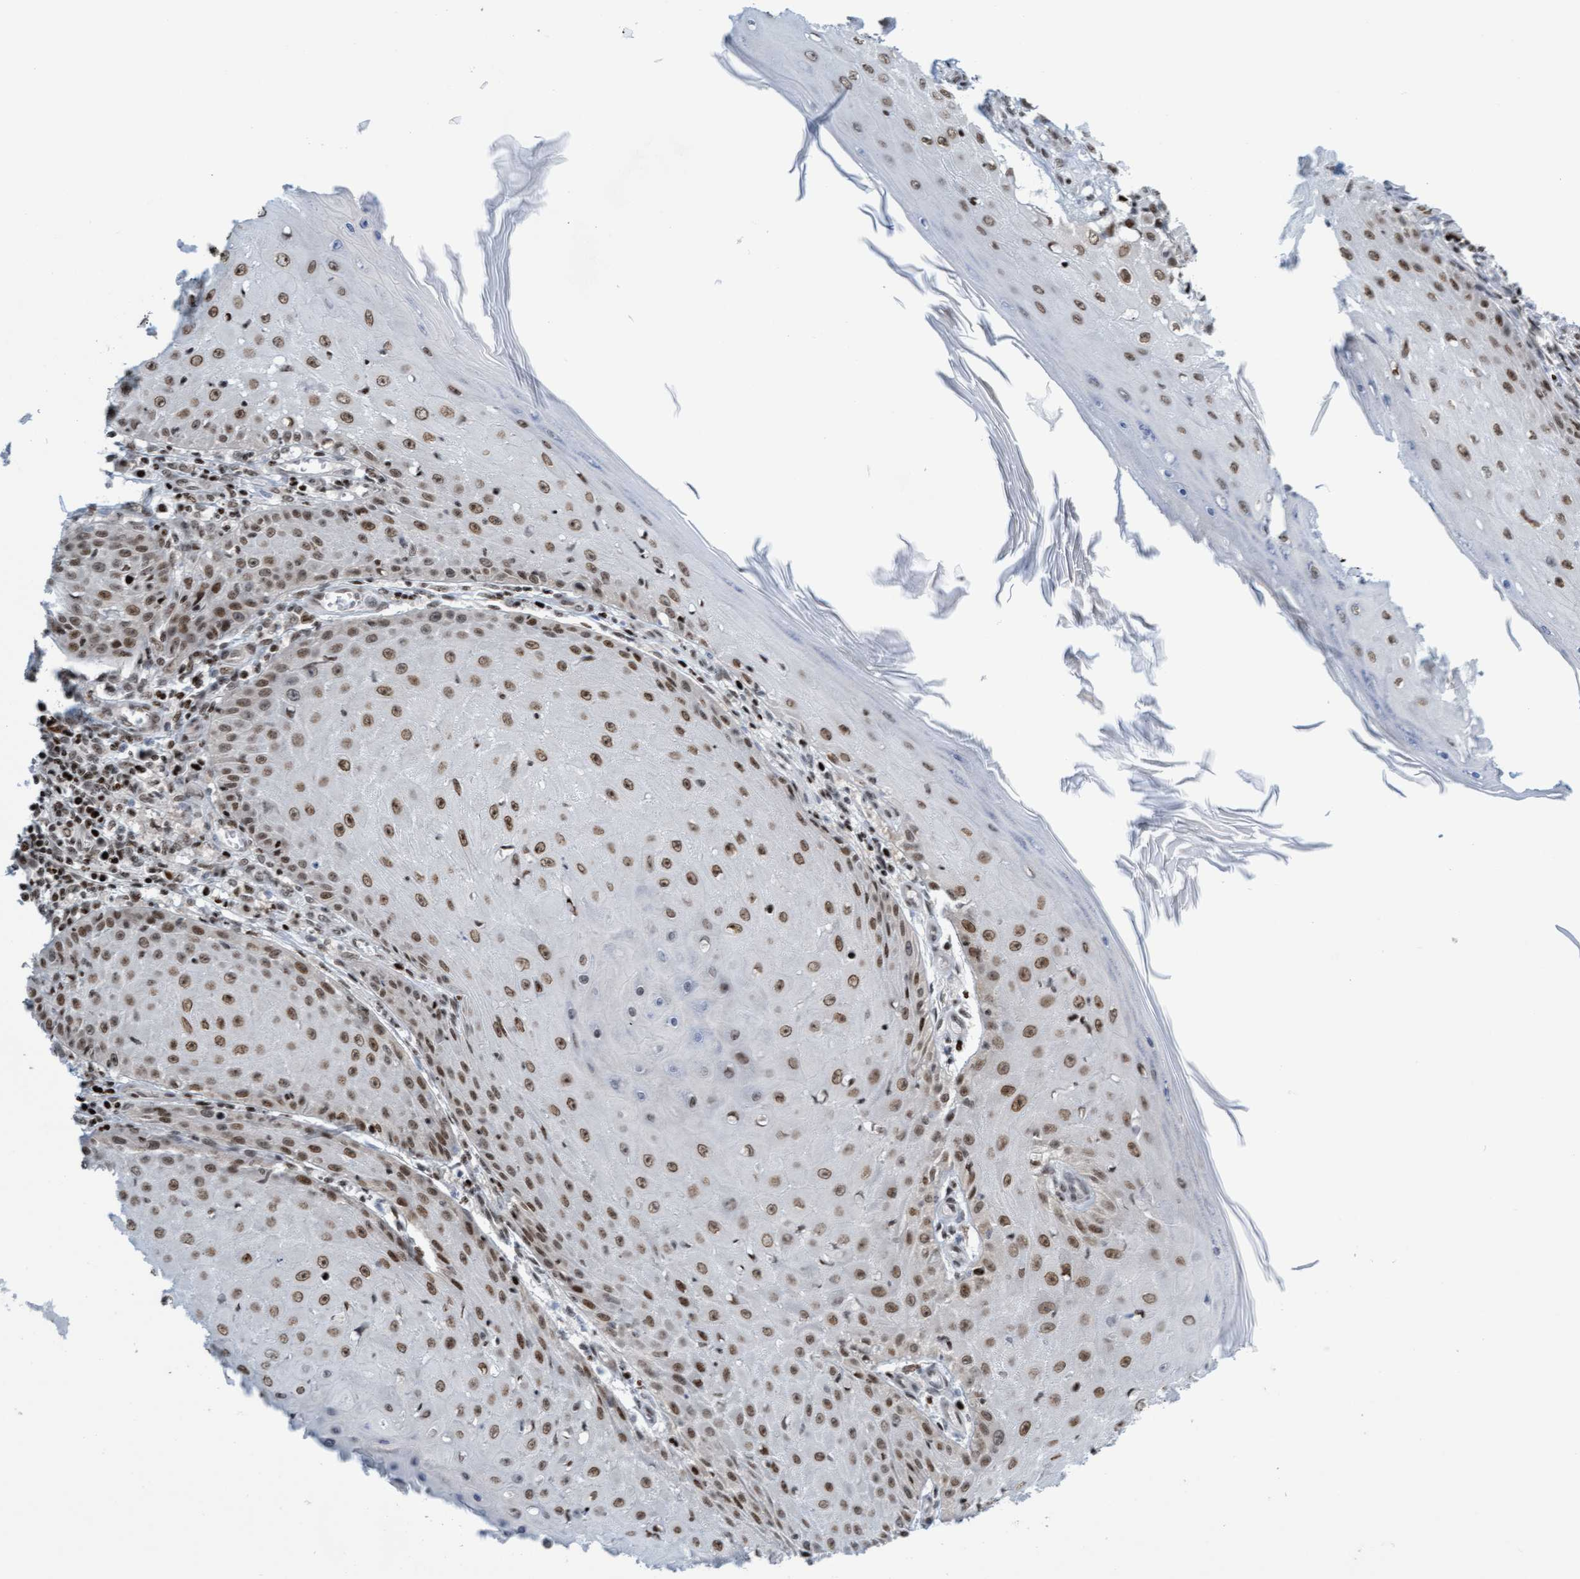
{"staining": {"intensity": "moderate", "quantity": ">75%", "location": "nuclear"}, "tissue": "skin cancer", "cell_type": "Tumor cells", "image_type": "cancer", "snomed": [{"axis": "morphology", "description": "Squamous cell carcinoma, NOS"}, {"axis": "topography", "description": "Skin"}], "caption": "Skin cancer (squamous cell carcinoma) was stained to show a protein in brown. There is medium levels of moderate nuclear staining in about >75% of tumor cells. The staining is performed using DAB (3,3'-diaminobenzidine) brown chromogen to label protein expression. The nuclei are counter-stained blue using hematoxylin.", "gene": "GLRX2", "patient": {"sex": "female", "age": 73}}